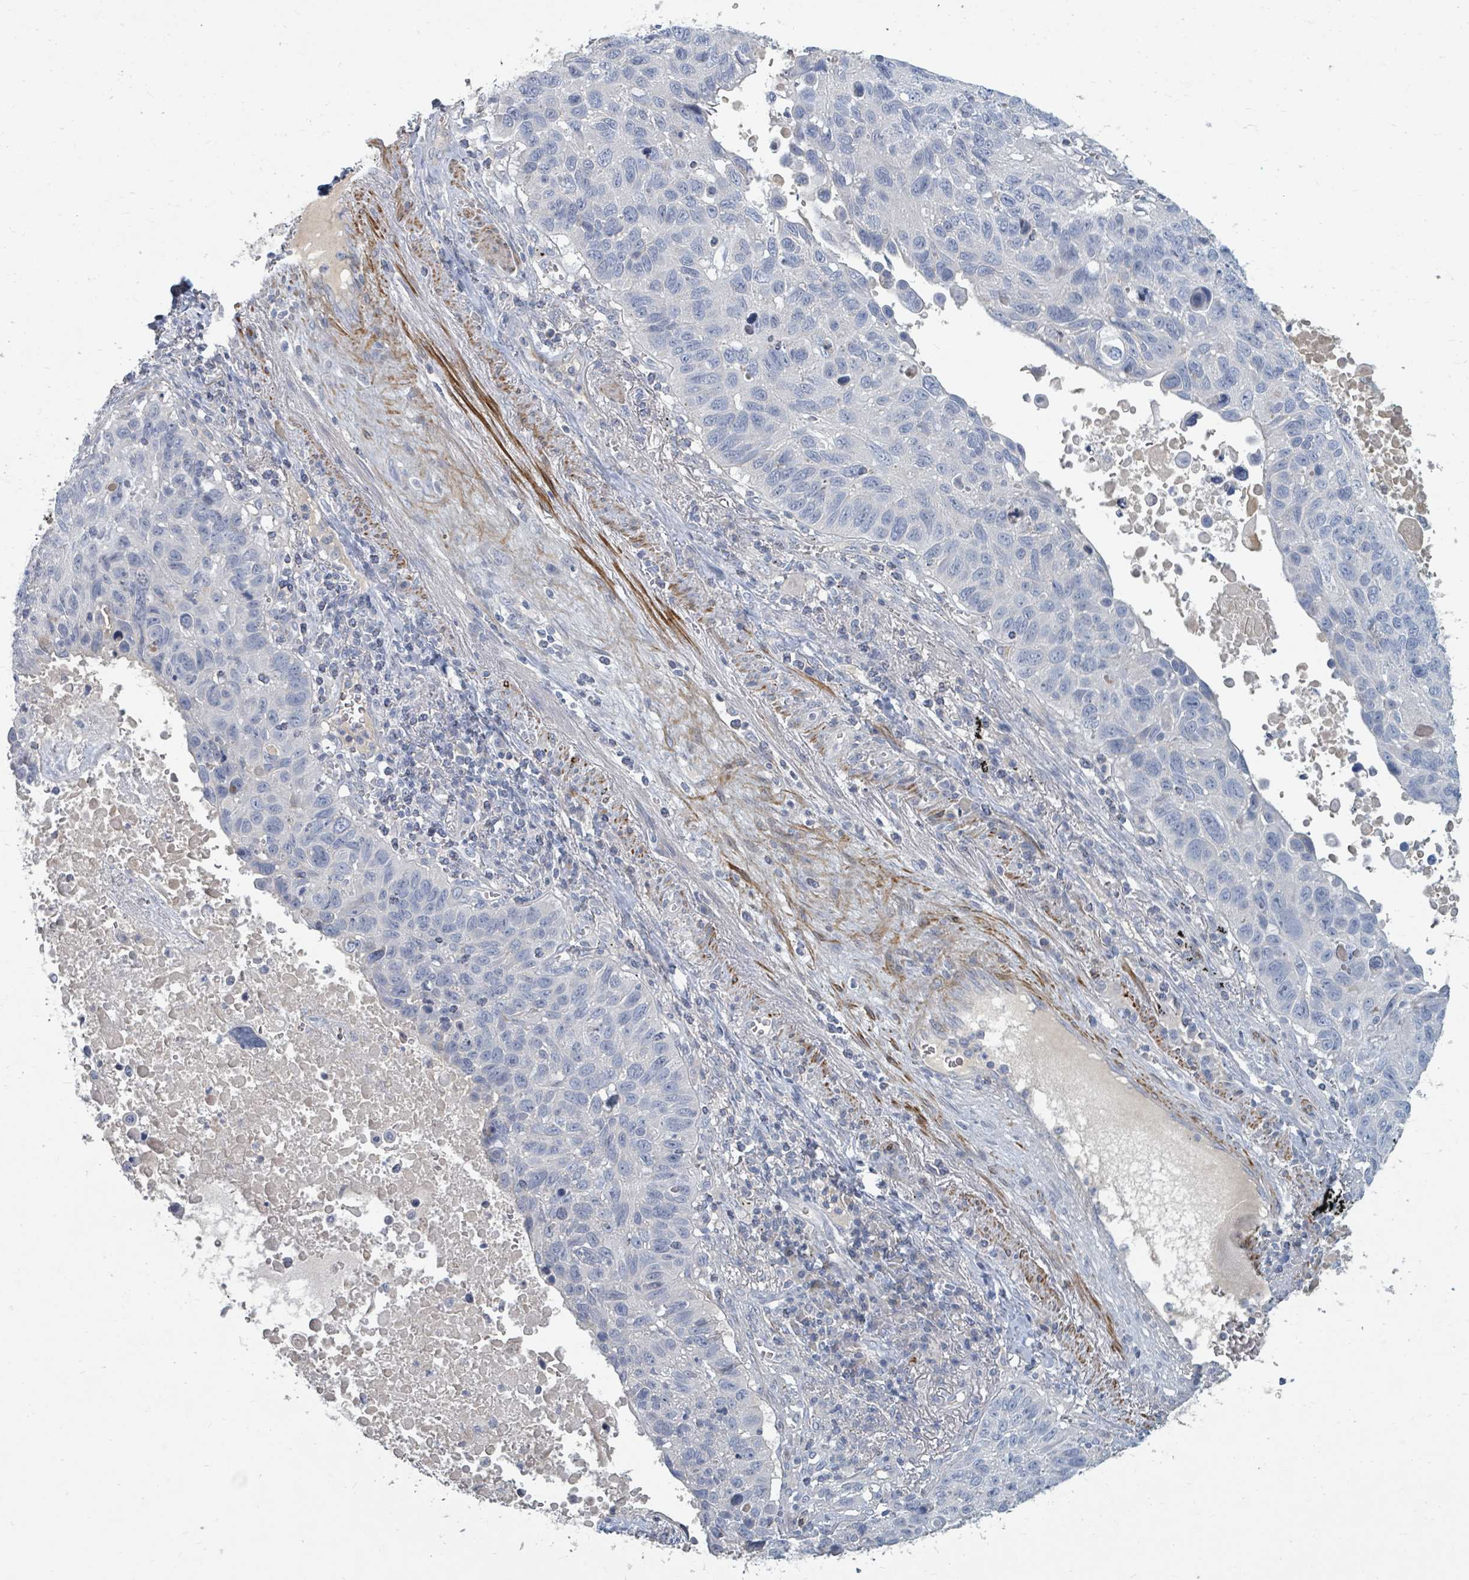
{"staining": {"intensity": "negative", "quantity": "none", "location": "none"}, "tissue": "lung cancer", "cell_type": "Tumor cells", "image_type": "cancer", "snomed": [{"axis": "morphology", "description": "Squamous cell carcinoma, NOS"}, {"axis": "topography", "description": "Lung"}], "caption": "A micrograph of lung cancer (squamous cell carcinoma) stained for a protein reveals no brown staining in tumor cells.", "gene": "ARGFX", "patient": {"sex": "male", "age": 66}}